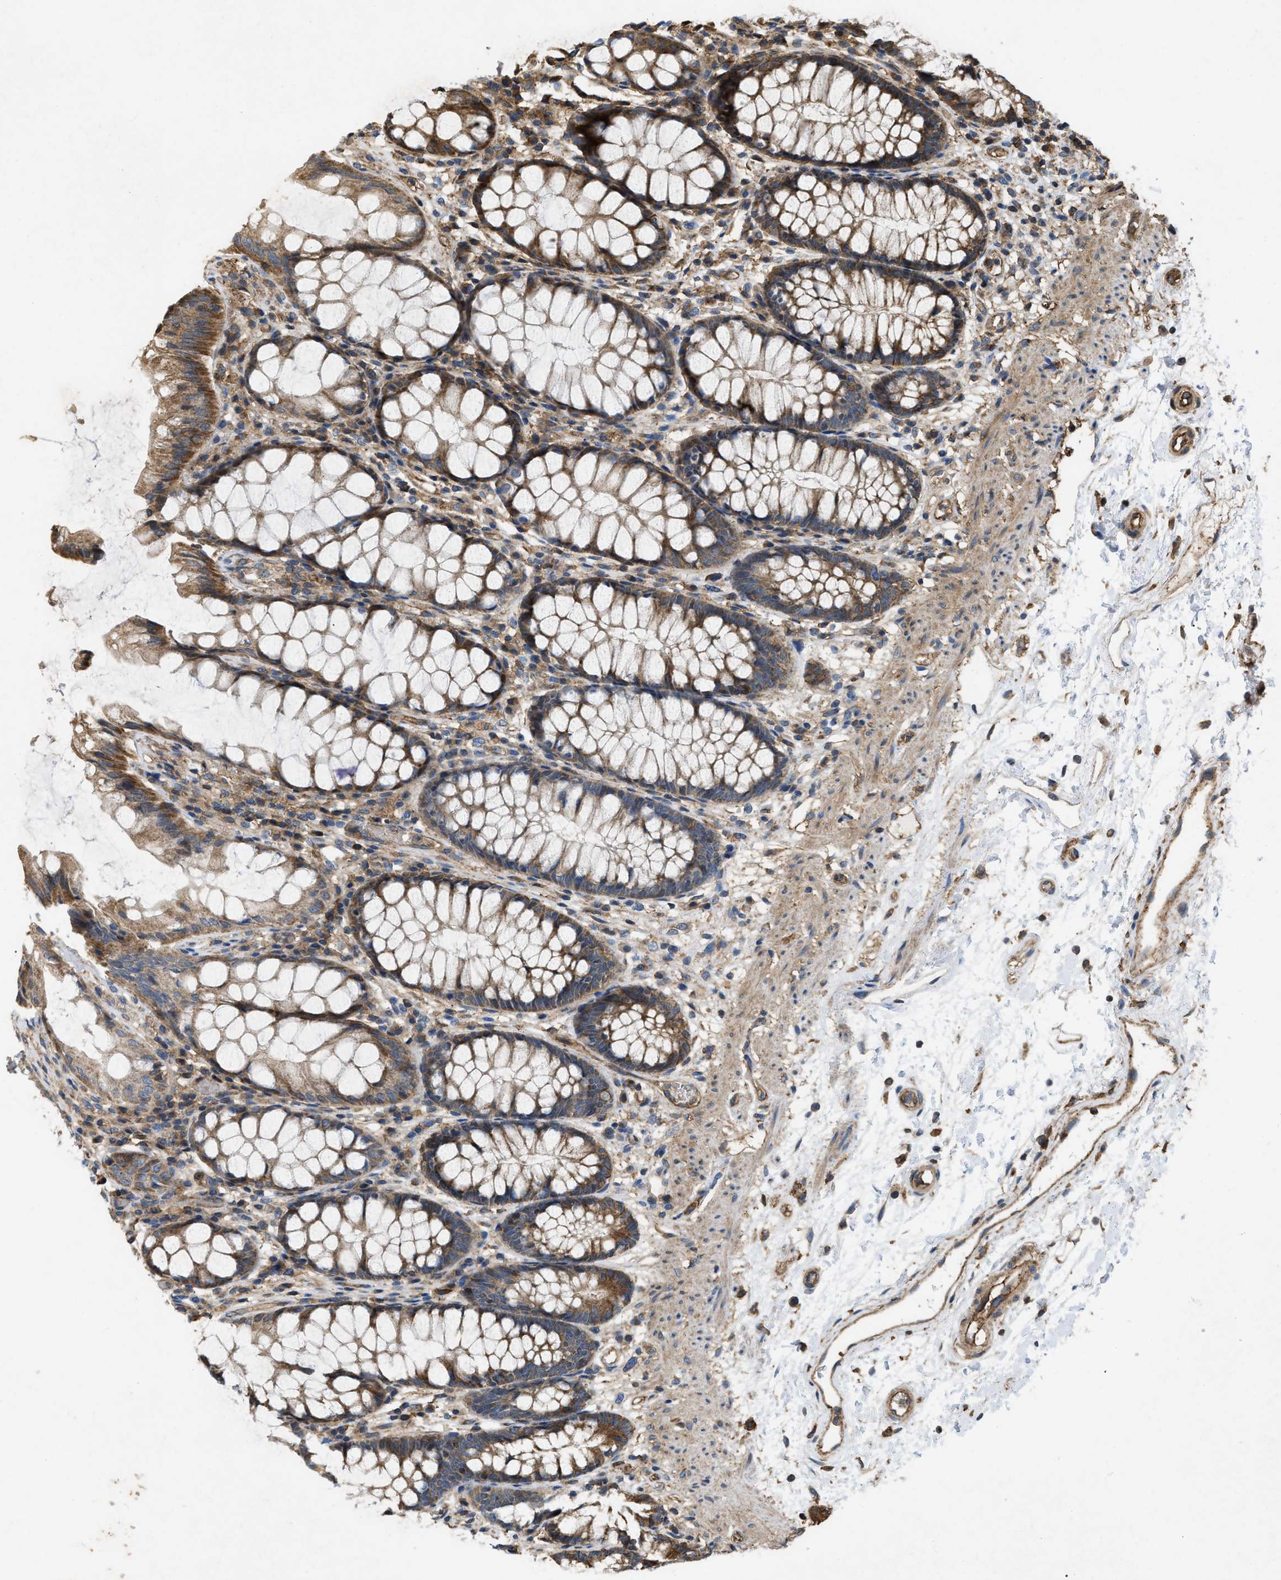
{"staining": {"intensity": "moderate", "quantity": ">75%", "location": "cytoplasmic/membranous"}, "tissue": "rectum", "cell_type": "Glandular cells", "image_type": "normal", "snomed": [{"axis": "morphology", "description": "Normal tissue, NOS"}, {"axis": "topography", "description": "Rectum"}], "caption": "Immunohistochemical staining of normal human rectum shows medium levels of moderate cytoplasmic/membranous expression in about >75% of glandular cells. The staining was performed using DAB, with brown indicating positive protein expression. Nuclei are stained blue with hematoxylin.", "gene": "GNB4", "patient": {"sex": "male", "age": 64}}